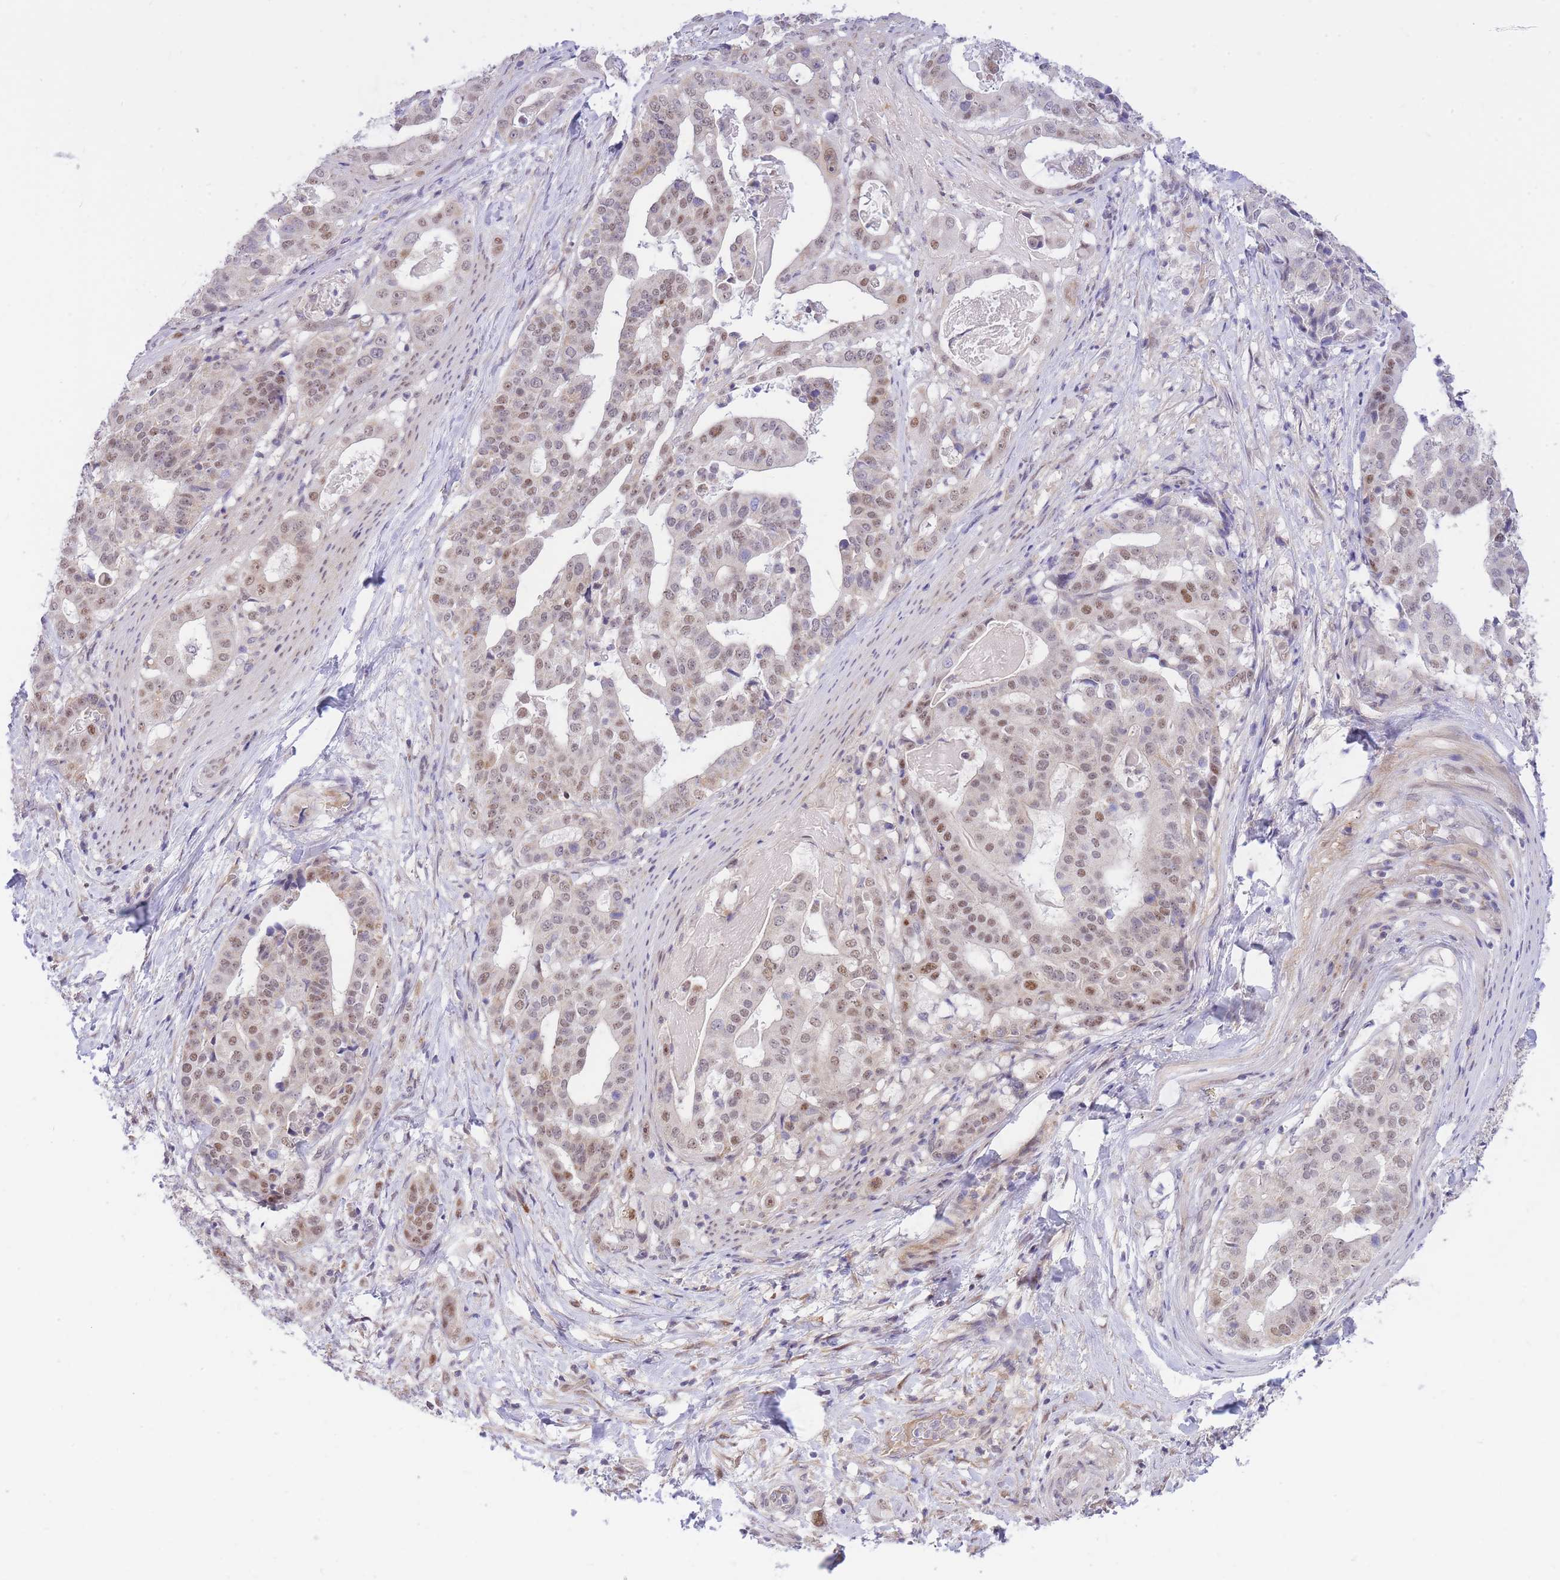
{"staining": {"intensity": "moderate", "quantity": "25%-75%", "location": "nuclear"}, "tissue": "stomach cancer", "cell_type": "Tumor cells", "image_type": "cancer", "snomed": [{"axis": "morphology", "description": "Adenocarcinoma, NOS"}, {"axis": "topography", "description": "Stomach"}], "caption": "A brown stain shows moderate nuclear staining of a protein in human stomach cancer tumor cells.", "gene": "MINDY2", "patient": {"sex": "male", "age": 48}}